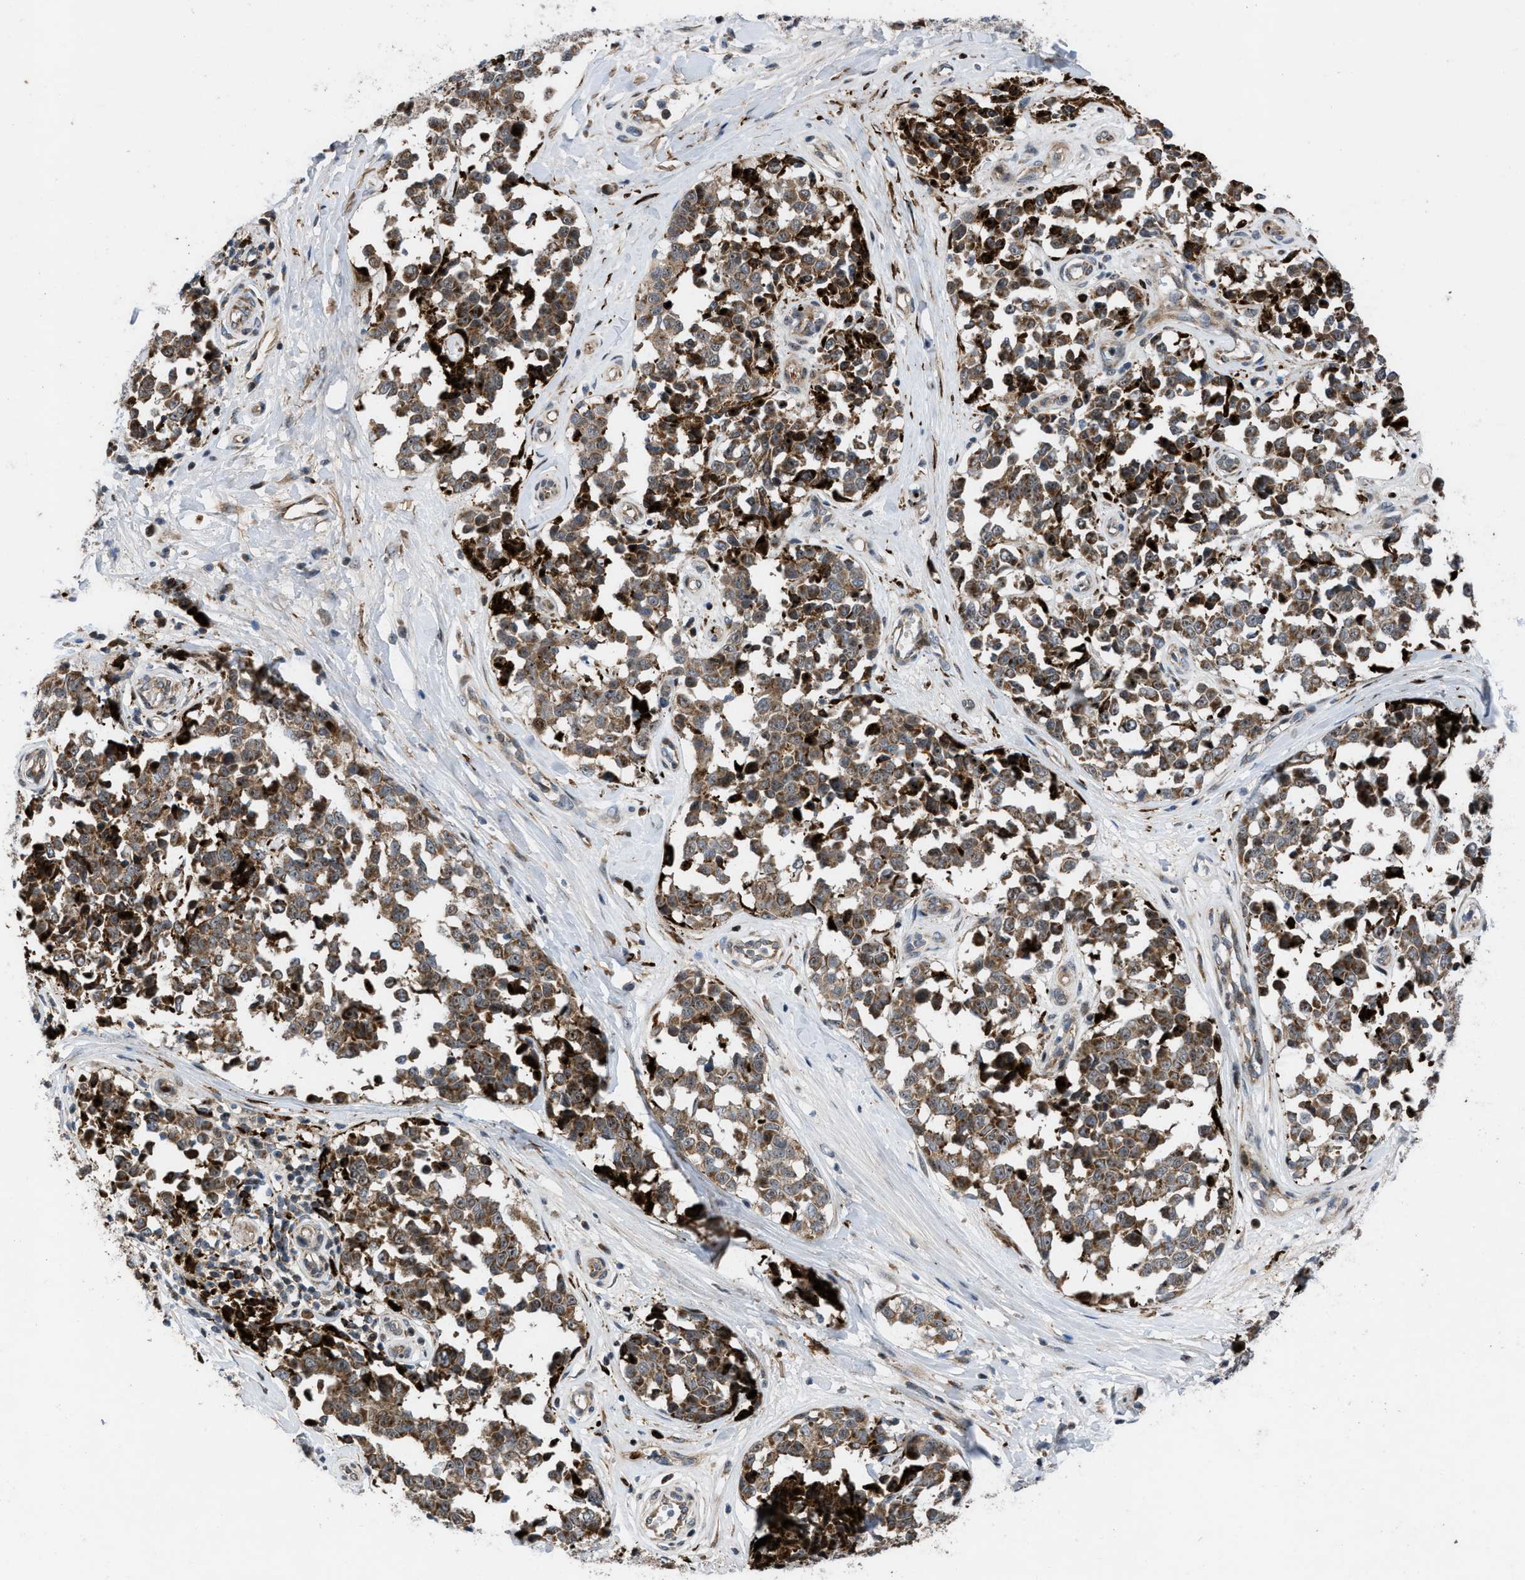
{"staining": {"intensity": "moderate", "quantity": ">75%", "location": "cytoplasmic/membranous"}, "tissue": "melanoma", "cell_type": "Tumor cells", "image_type": "cancer", "snomed": [{"axis": "morphology", "description": "Malignant melanoma, NOS"}, {"axis": "topography", "description": "Skin"}], "caption": "A brown stain labels moderate cytoplasmic/membranous staining of a protein in human melanoma tumor cells.", "gene": "AP3M2", "patient": {"sex": "female", "age": 64}}